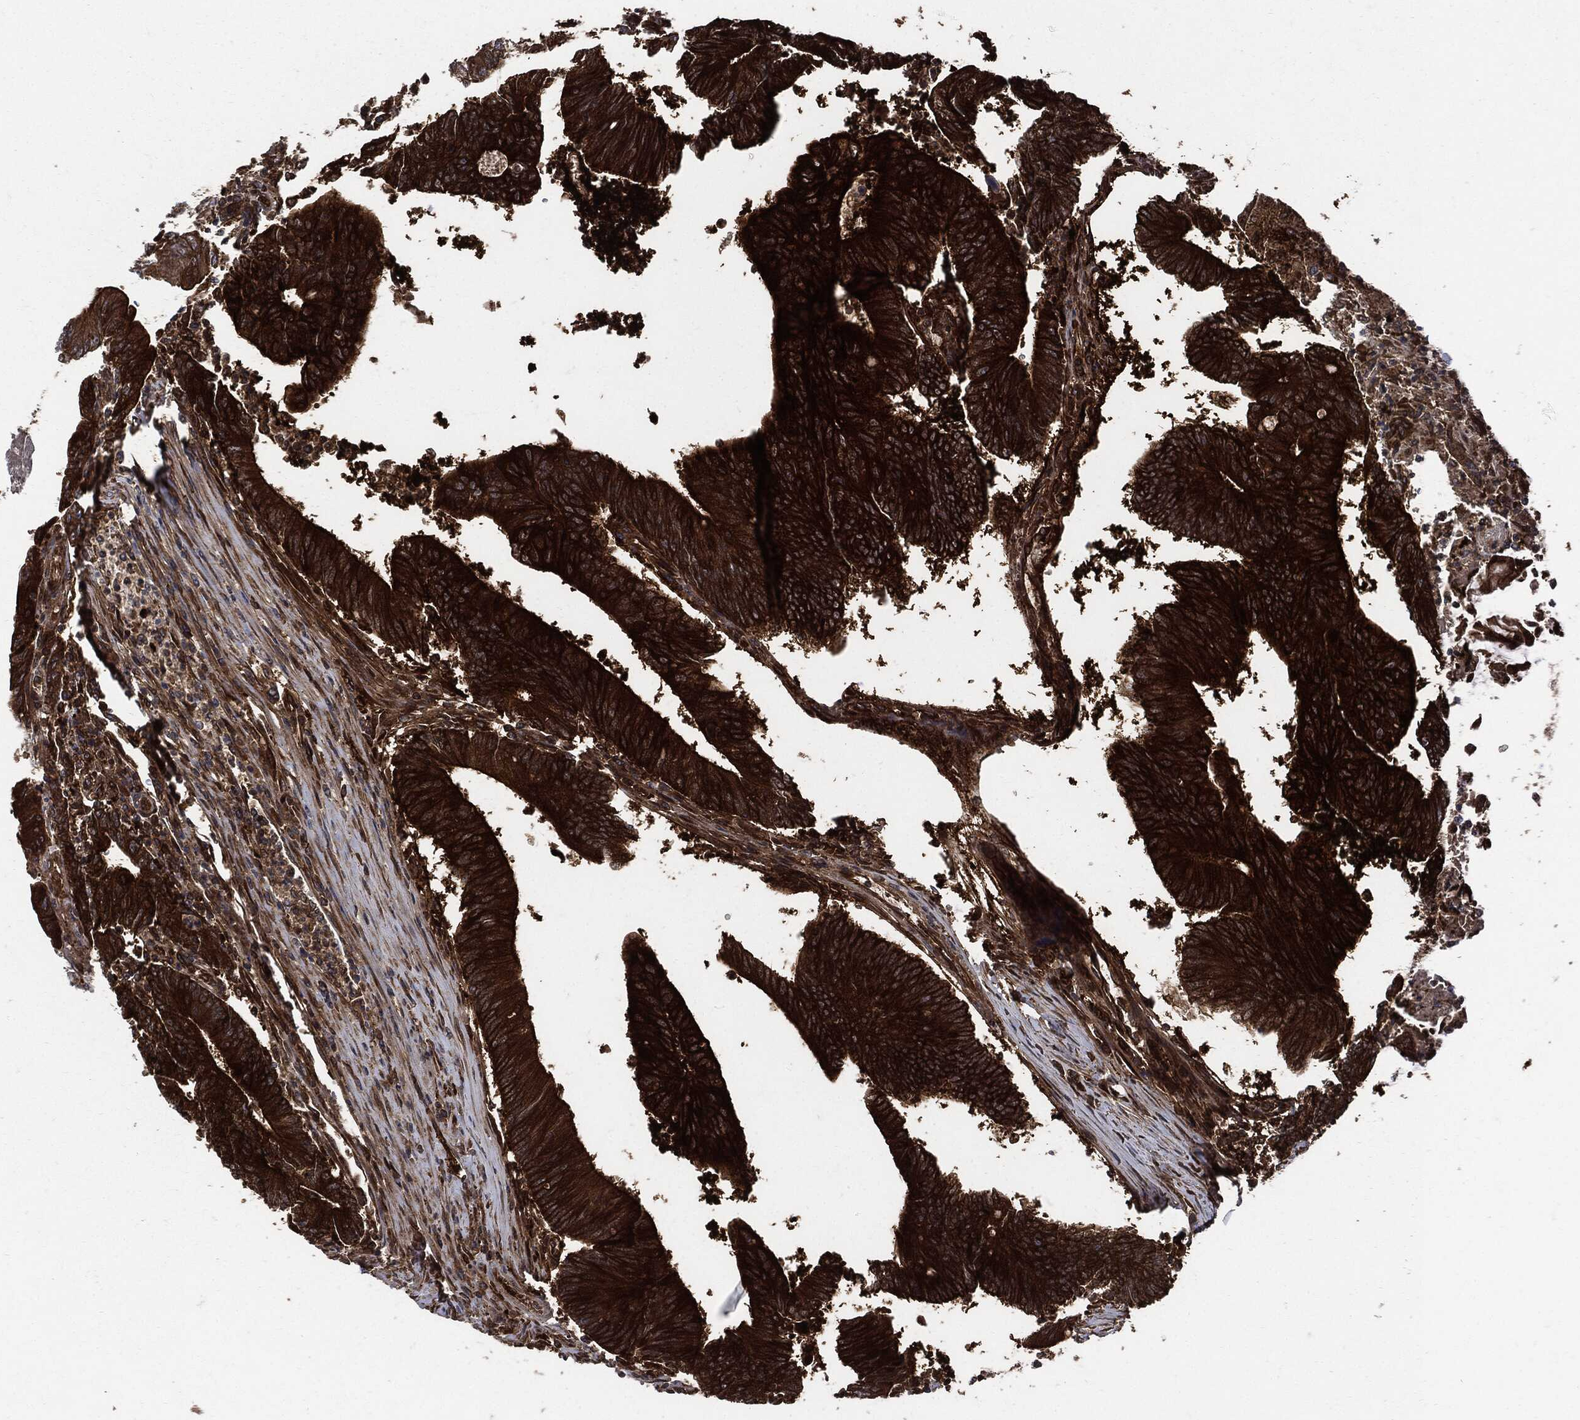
{"staining": {"intensity": "strong", "quantity": ">75%", "location": "cytoplasmic/membranous"}, "tissue": "colorectal cancer", "cell_type": "Tumor cells", "image_type": "cancer", "snomed": [{"axis": "morphology", "description": "Adenocarcinoma, NOS"}, {"axis": "topography", "description": "Colon"}], "caption": "This photomicrograph shows IHC staining of colorectal cancer (adenocarcinoma), with high strong cytoplasmic/membranous staining in approximately >75% of tumor cells.", "gene": "XPNPEP1", "patient": {"sex": "female", "age": 70}}